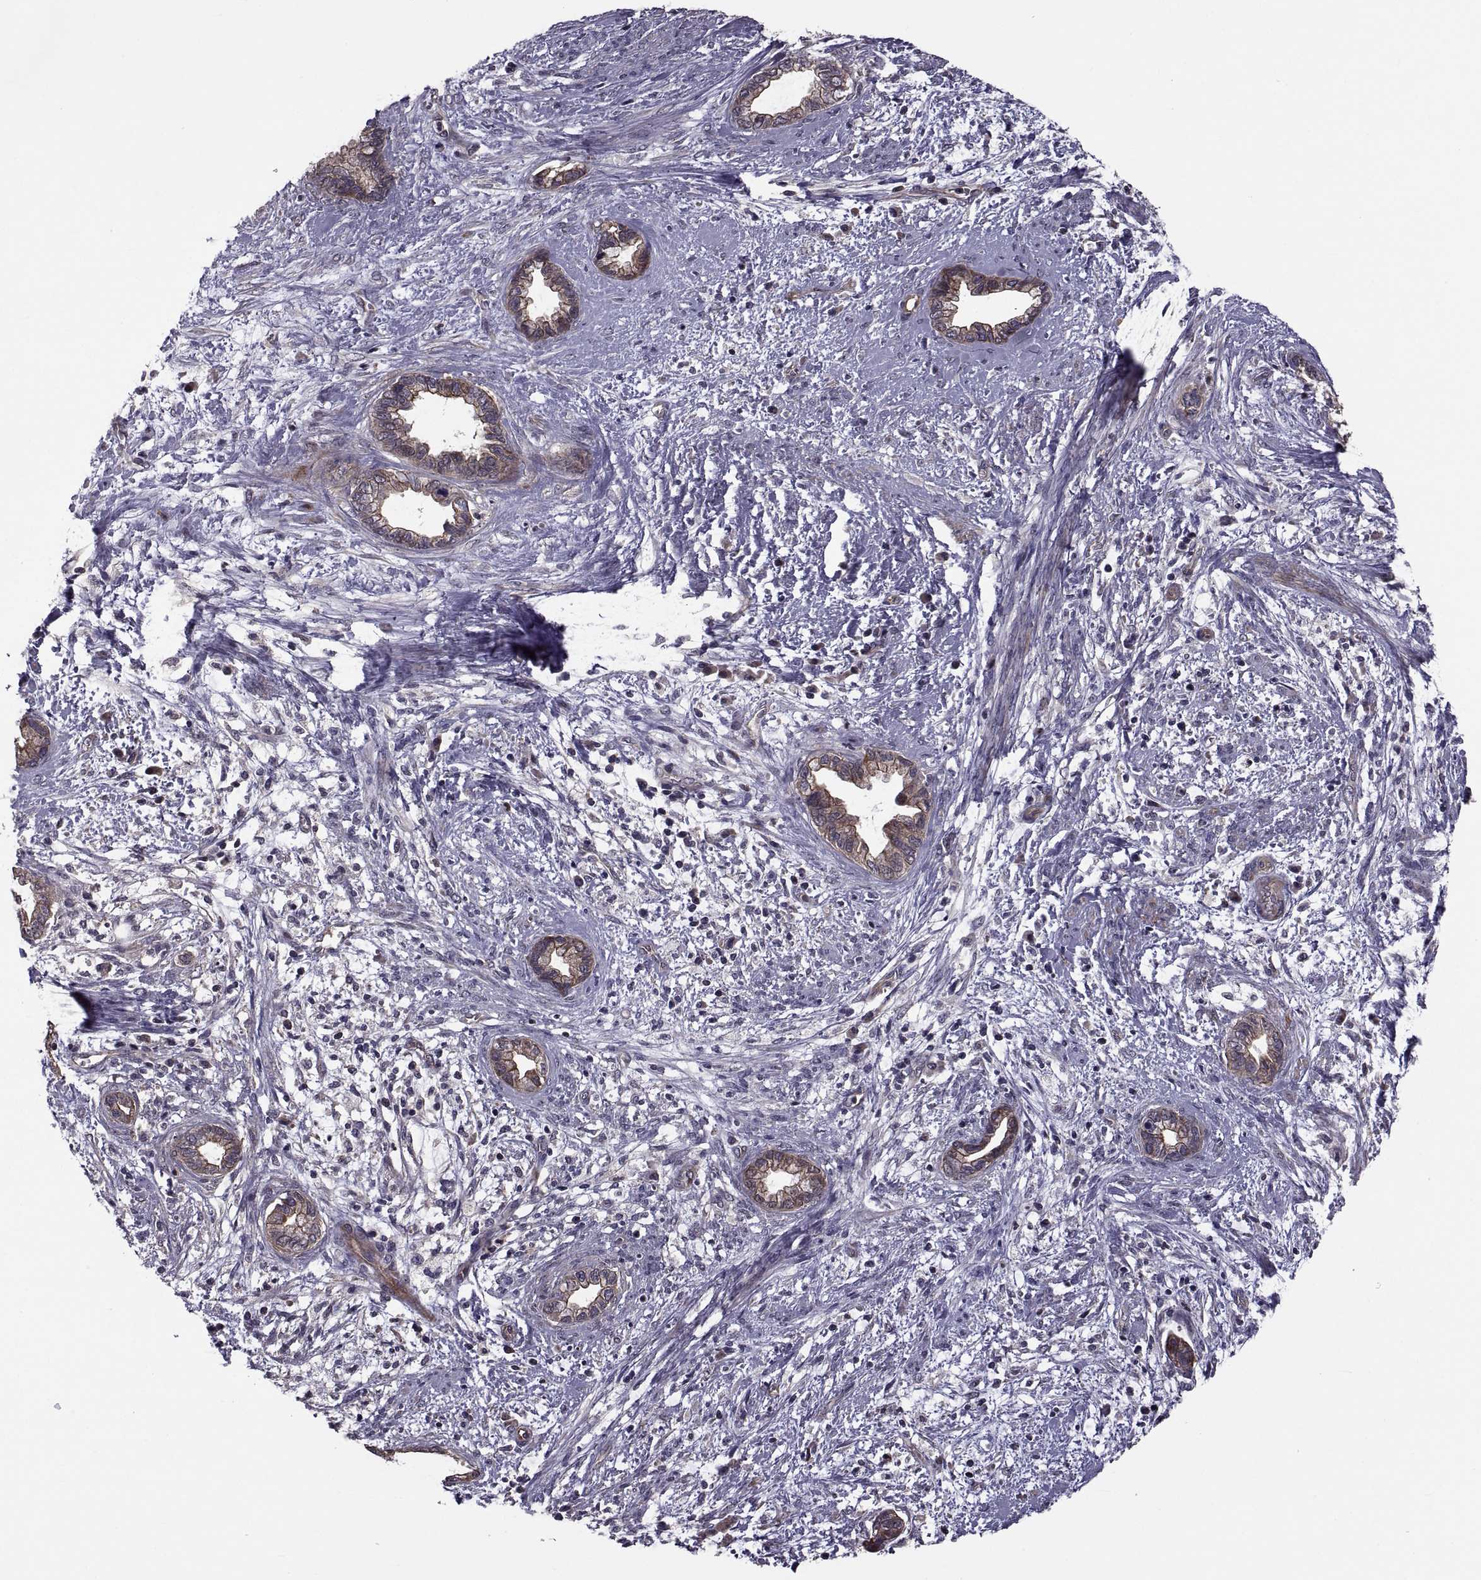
{"staining": {"intensity": "strong", "quantity": ">75%", "location": "cytoplasmic/membranous"}, "tissue": "cervical cancer", "cell_type": "Tumor cells", "image_type": "cancer", "snomed": [{"axis": "morphology", "description": "Adenocarcinoma, NOS"}, {"axis": "topography", "description": "Cervix"}], "caption": "Adenocarcinoma (cervical) tissue exhibits strong cytoplasmic/membranous expression in about >75% of tumor cells", "gene": "PMM2", "patient": {"sex": "female", "age": 62}}